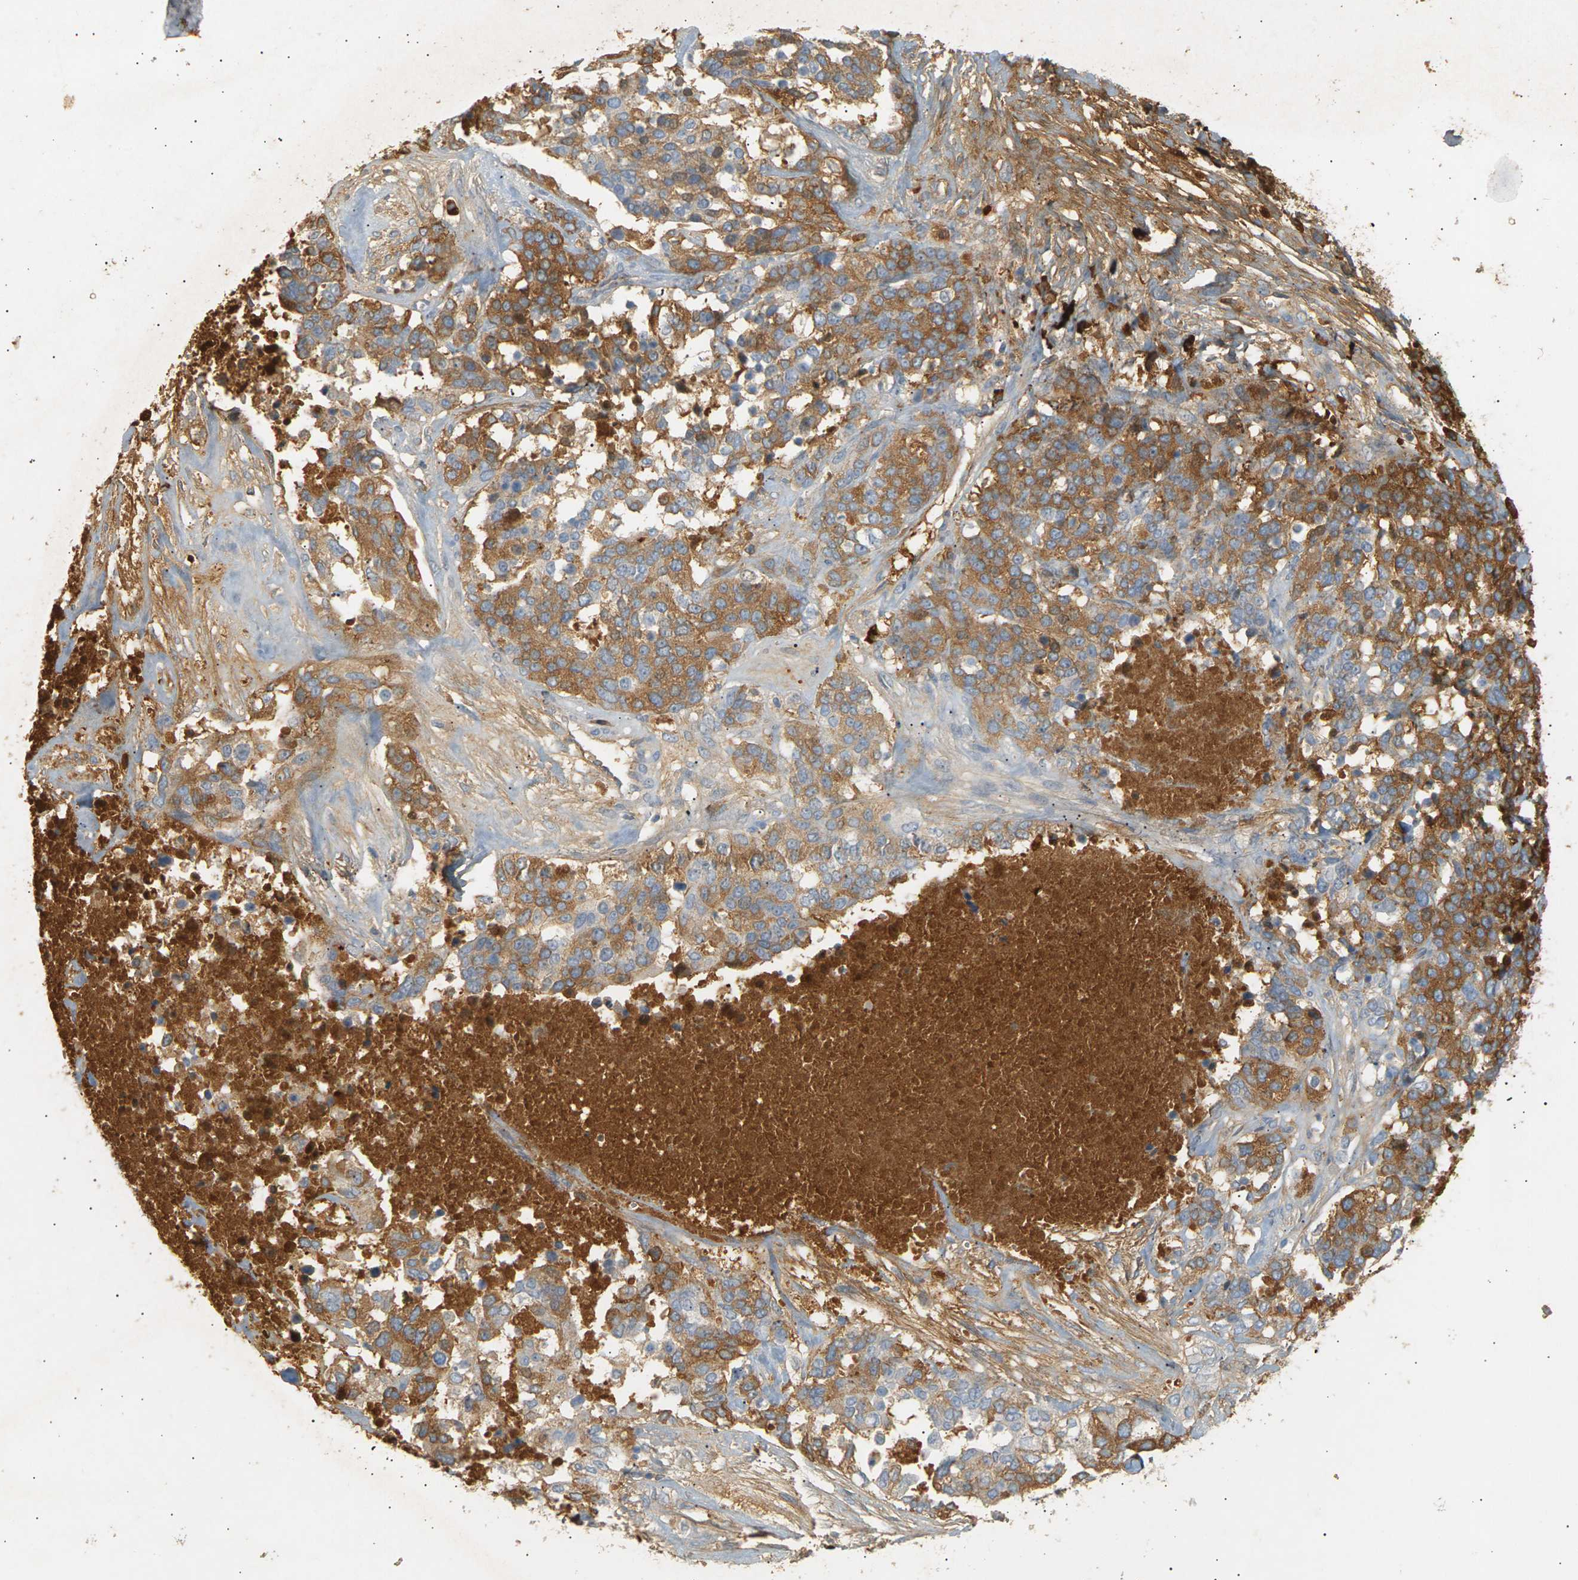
{"staining": {"intensity": "moderate", "quantity": ">75%", "location": "cytoplasmic/membranous"}, "tissue": "ovarian cancer", "cell_type": "Tumor cells", "image_type": "cancer", "snomed": [{"axis": "morphology", "description": "Cystadenocarcinoma, serous, NOS"}, {"axis": "topography", "description": "Ovary"}], "caption": "Immunohistochemical staining of ovarian serous cystadenocarcinoma reveals medium levels of moderate cytoplasmic/membranous protein staining in approximately >75% of tumor cells.", "gene": "IGLC3", "patient": {"sex": "female", "age": 44}}